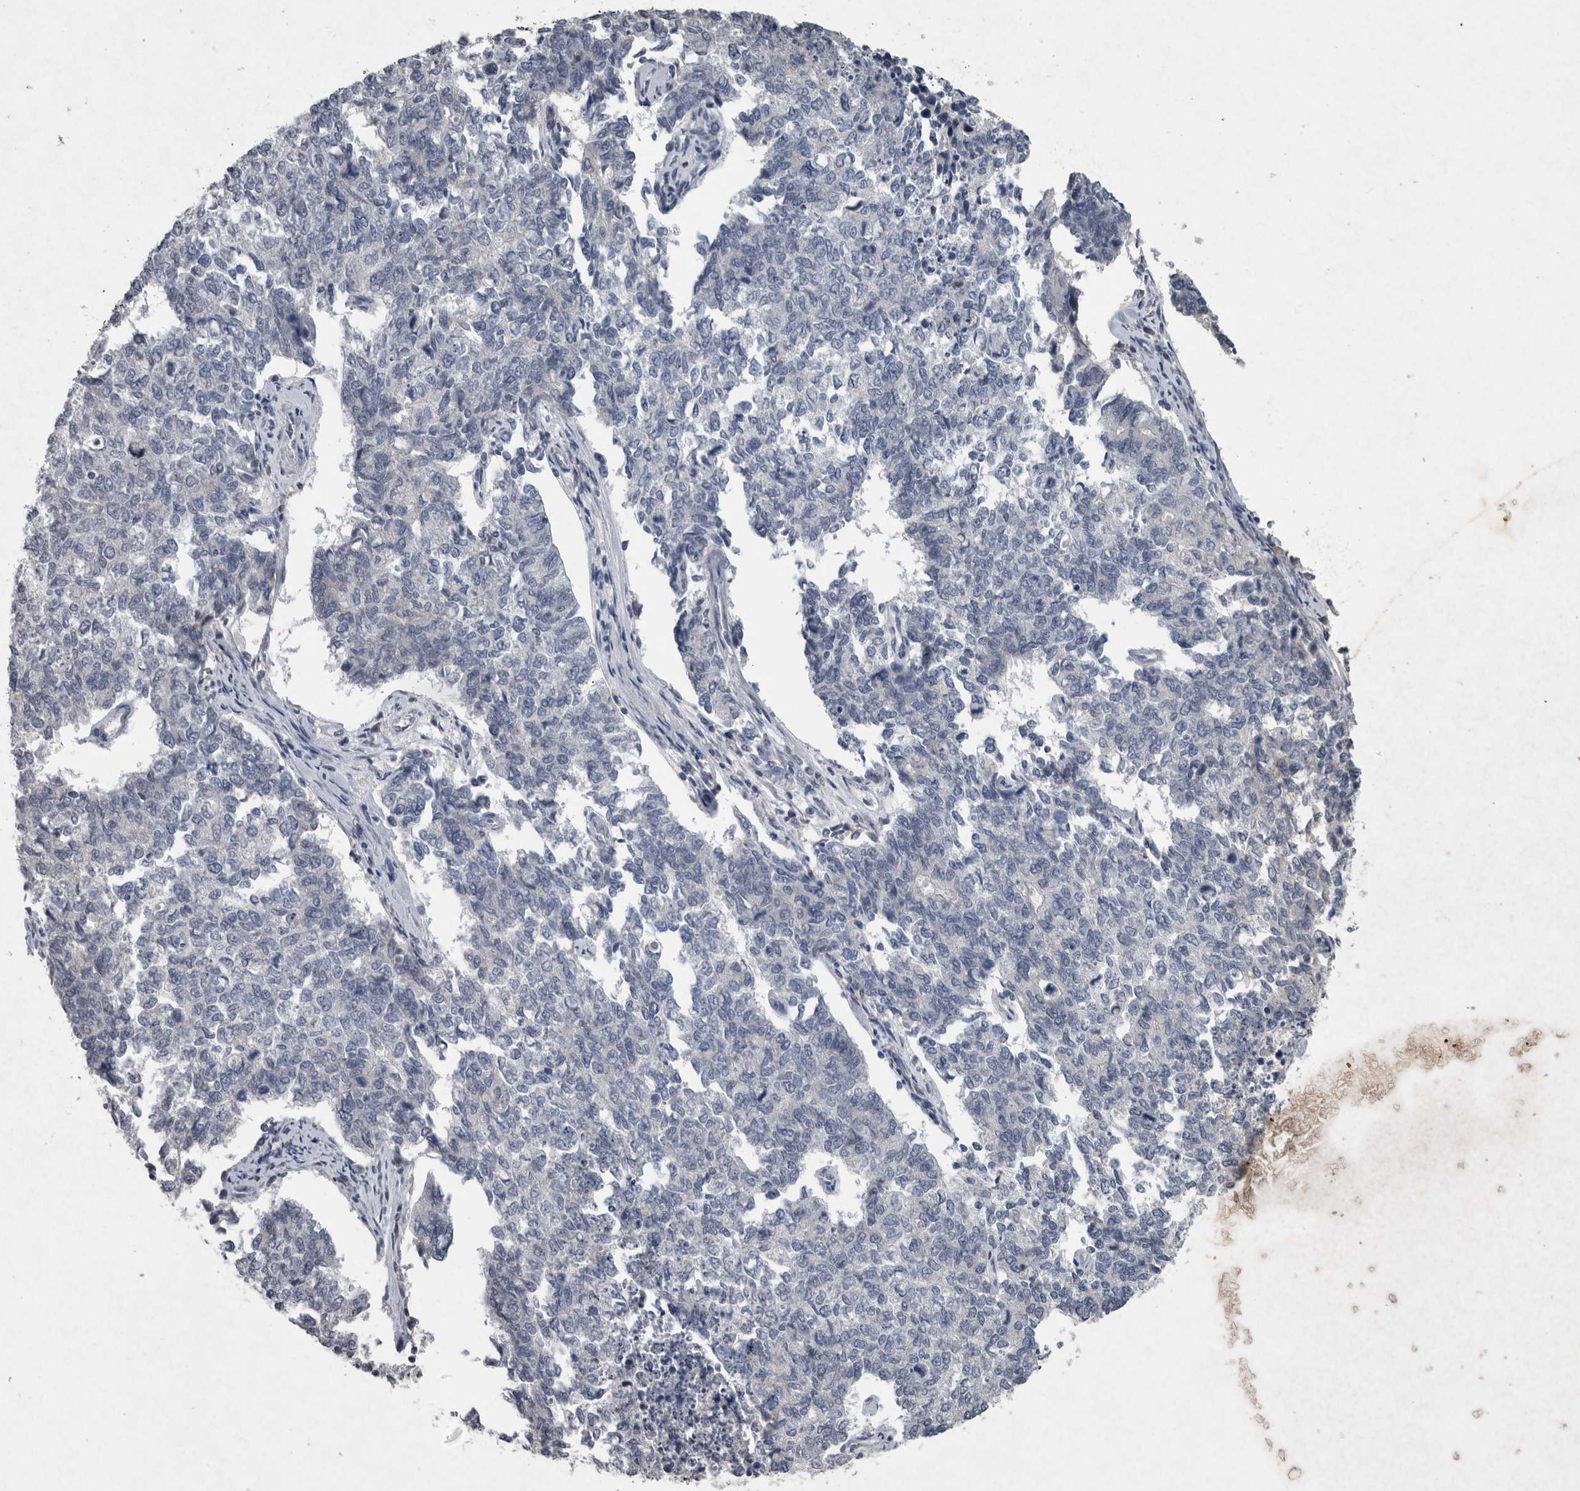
{"staining": {"intensity": "negative", "quantity": "none", "location": "none"}, "tissue": "cervical cancer", "cell_type": "Tumor cells", "image_type": "cancer", "snomed": [{"axis": "morphology", "description": "Squamous cell carcinoma, NOS"}, {"axis": "topography", "description": "Cervix"}], "caption": "Immunohistochemistry (IHC) photomicrograph of neoplastic tissue: human cervical cancer (squamous cell carcinoma) stained with DAB (3,3'-diaminobenzidine) displays no significant protein staining in tumor cells.", "gene": "WNT7A", "patient": {"sex": "female", "age": 63}}